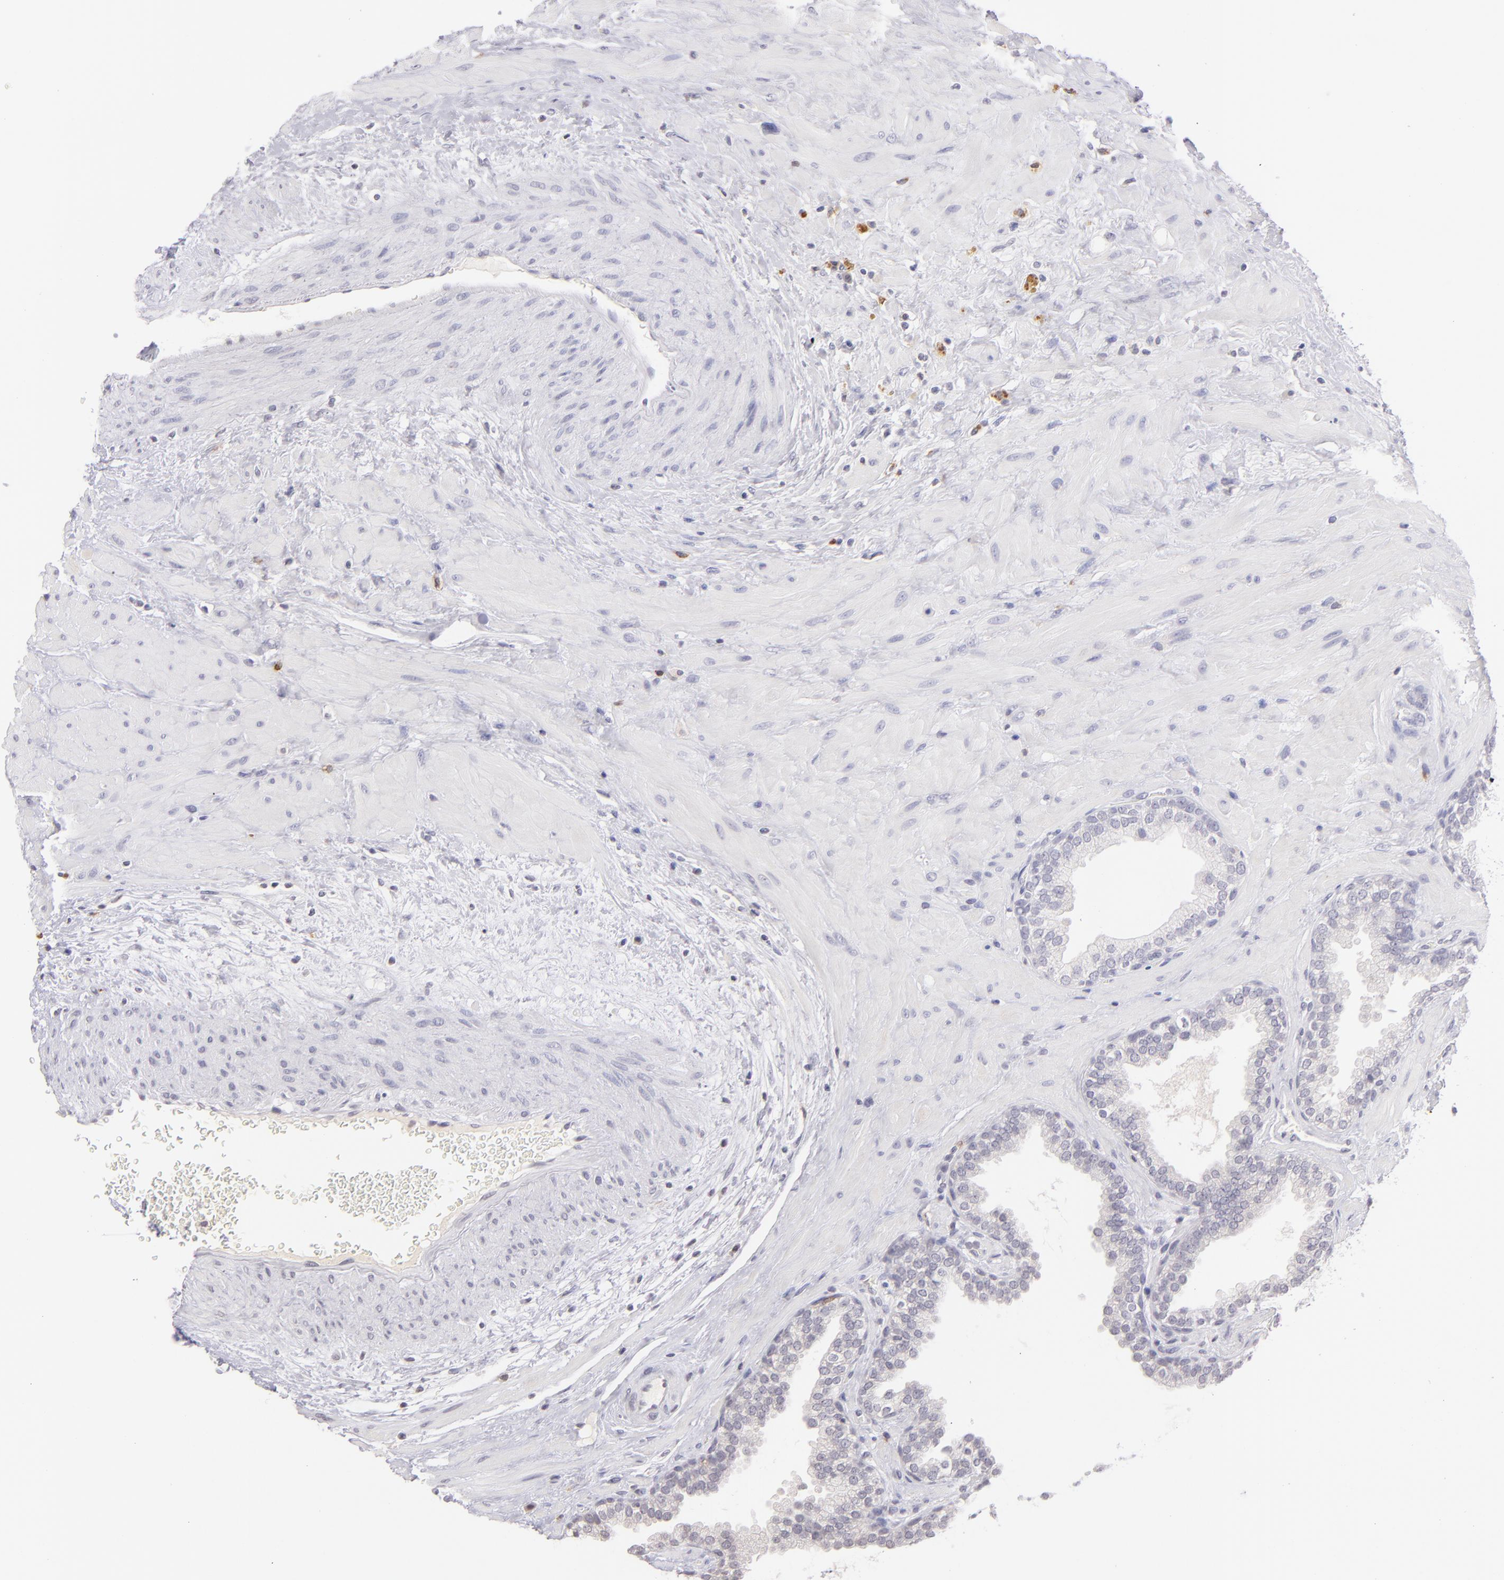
{"staining": {"intensity": "weak", "quantity": "<25%", "location": "cytoplasmic/membranous"}, "tissue": "prostate", "cell_type": "Glandular cells", "image_type": "normal", "snomed": [{"axis": "morphology", "description": "Normal tissue, NOS"}, {"axis": "topography", "description": "Prostate"}], "caption": "Immunohistochemistry of unremarkable prostate displays no expression in glandular cells.", "gene": "IL2RA", "patient": {"sex": "male", "age": 51}}